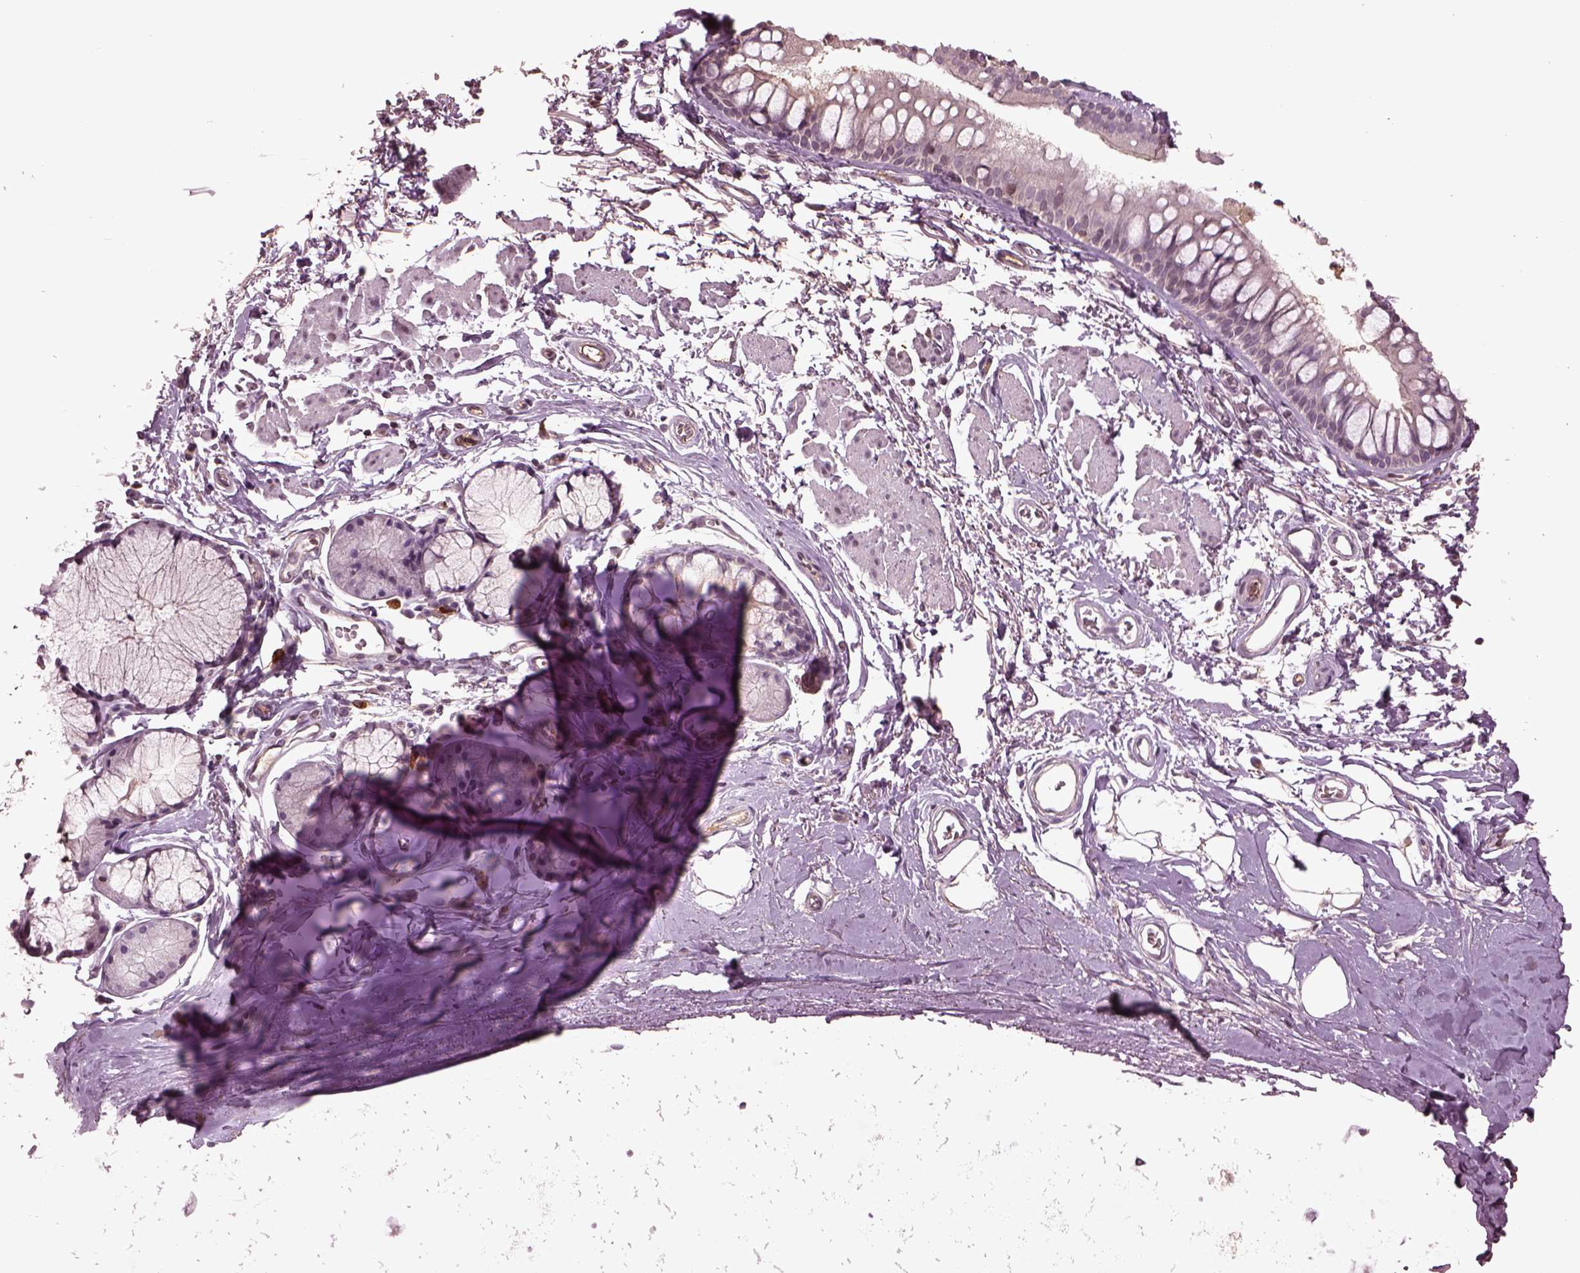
{"staining": {"intensity": "negative", "quantity": "none", "location": "none"}, "tissue": "soft tissue", "cell_type": "Chondrocytes", "image_type": "normal", "snomed": [{"axis": "morphology", "description": "Normal tissue, NOS"}, {"axis": "topography", "description": "Cartilage tissue"}, {"axis": "topography", "description": "Bronchus"}], "caption": "Immunohistochemical staining of unremarkable human soft tissue shows no significant staining in chondrocytes.", "gene": "PTX4", "patient": {"sex": "female", "age": 79}}